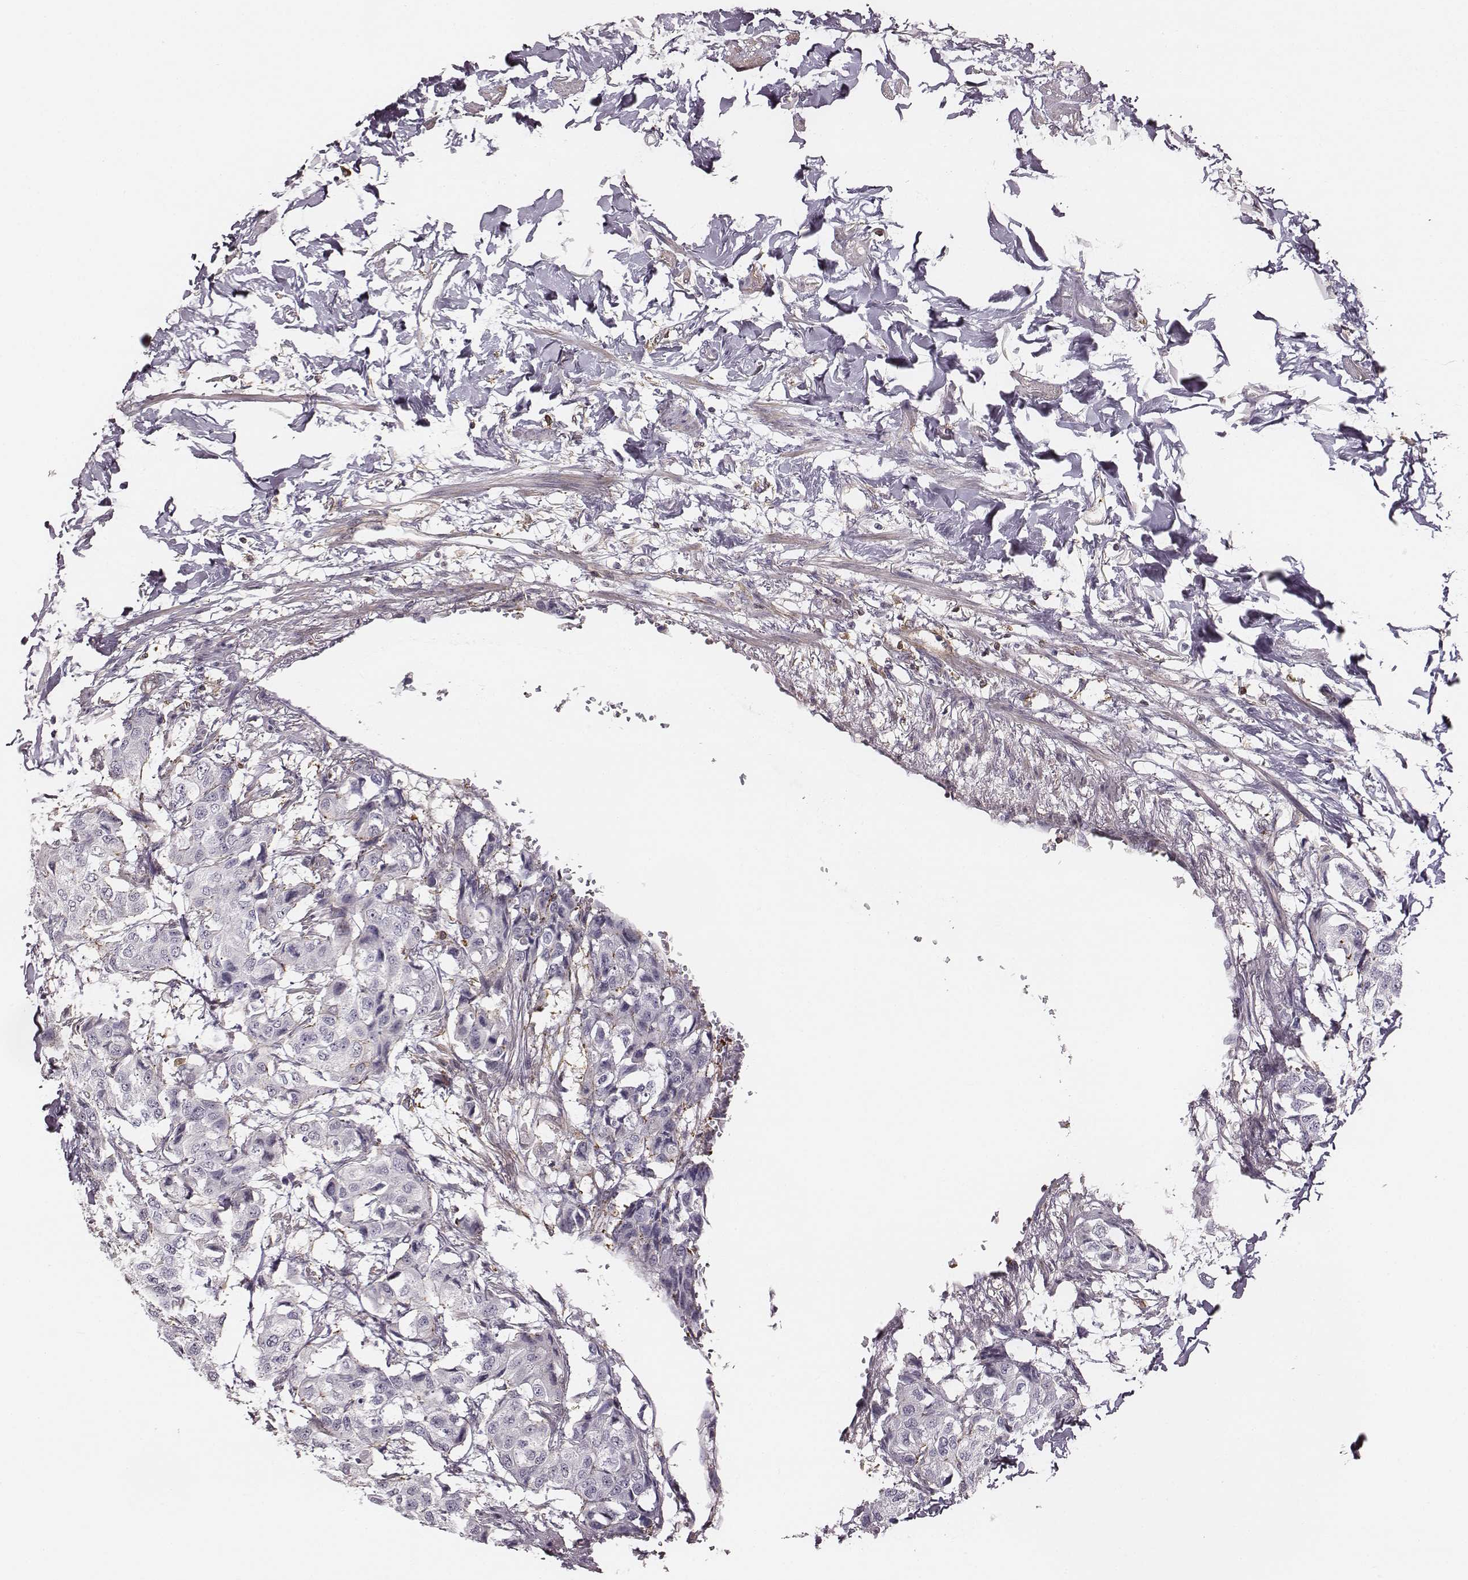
{"staining": {"intensity": "negative", "quantity": "none", "location": "none"}, "tissue": "breast cancer", "cell_type": "Tumor cells", "image_type": "cancer", "snomed": [{"axis": "morphology", "description": "Duct carcinoma"}, {"axis": "topography", "description": "Breast"}], "caption": "High power microscopy histopathology image of an immunohistochemistry histopathology image of breast cancer (infiltrating ductal carcinoma), revealing no significant staining in tumor cells. (DAB (3,3'-diaminobenzidine) immunohistochemistry (IHC) with hematoxylin counter stain).", "gene": "ZYX", "patient": {"sex": "female", "age": 80}}